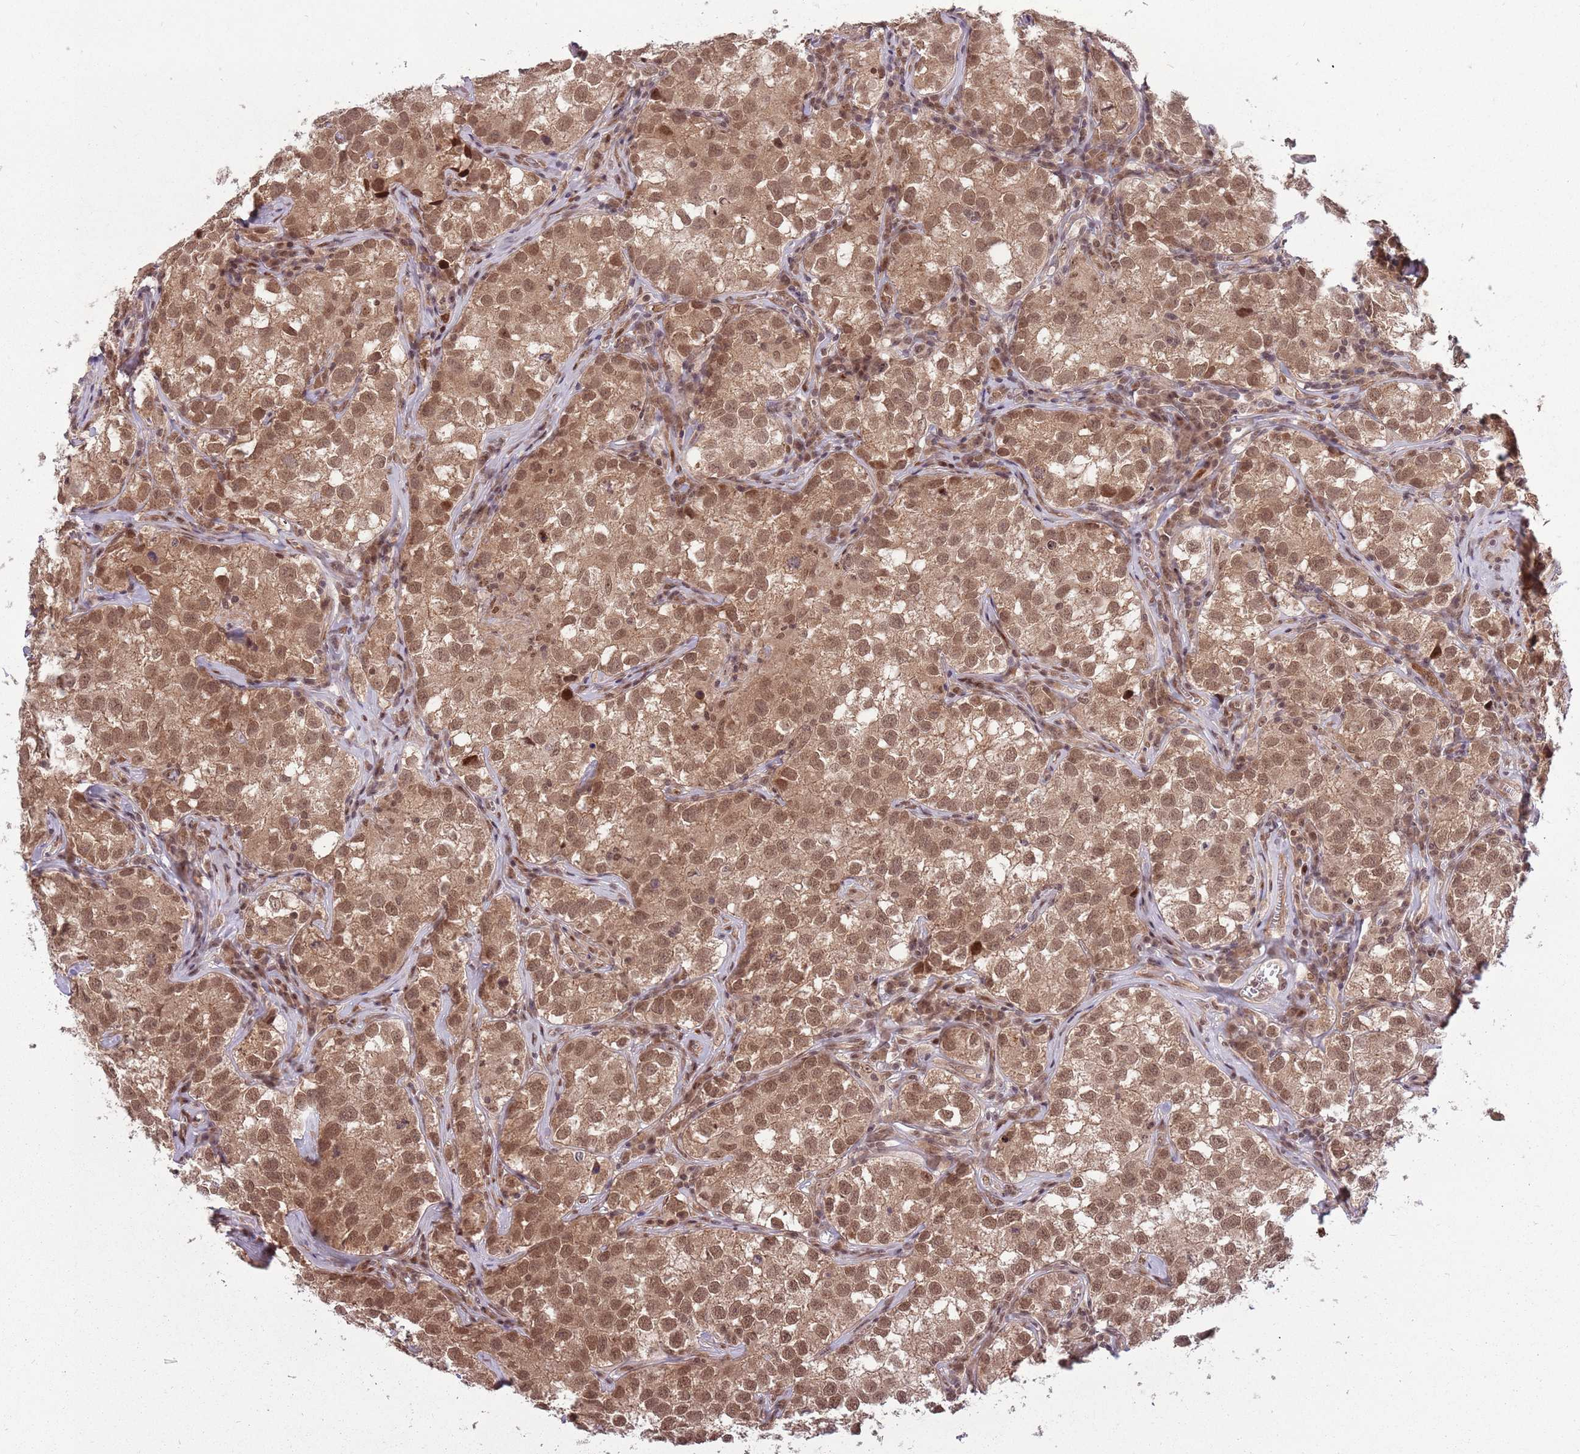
{"staining": {"intensity": "moderate", "quantity": ">75%", "location": "cytoplasmic/membranous,nuclear"}, "tissue": "testis cancer", "cell_type": "Tumor cells", "image_type": "cancer", "snomed": [{"axis": "morphology", "description": "Seminoma, NOS"}, {"axis": "morphology", "description": "Carcinoma, Embryonal, NOS"}, {"axis": "topography", "description": "Testis"}], "caption": "A high-resolution photomicrograph shows IHC staining of testis embryonal carcinoma, which reveals moderate cytoplasmic/membranous and nuclear positivity in about >75% of tumor cells. (DAB IHC with brightfield microscopy, high magnification).", "gene": "ADAMTS3", "patient": {"sex": "male", "age": 43}}